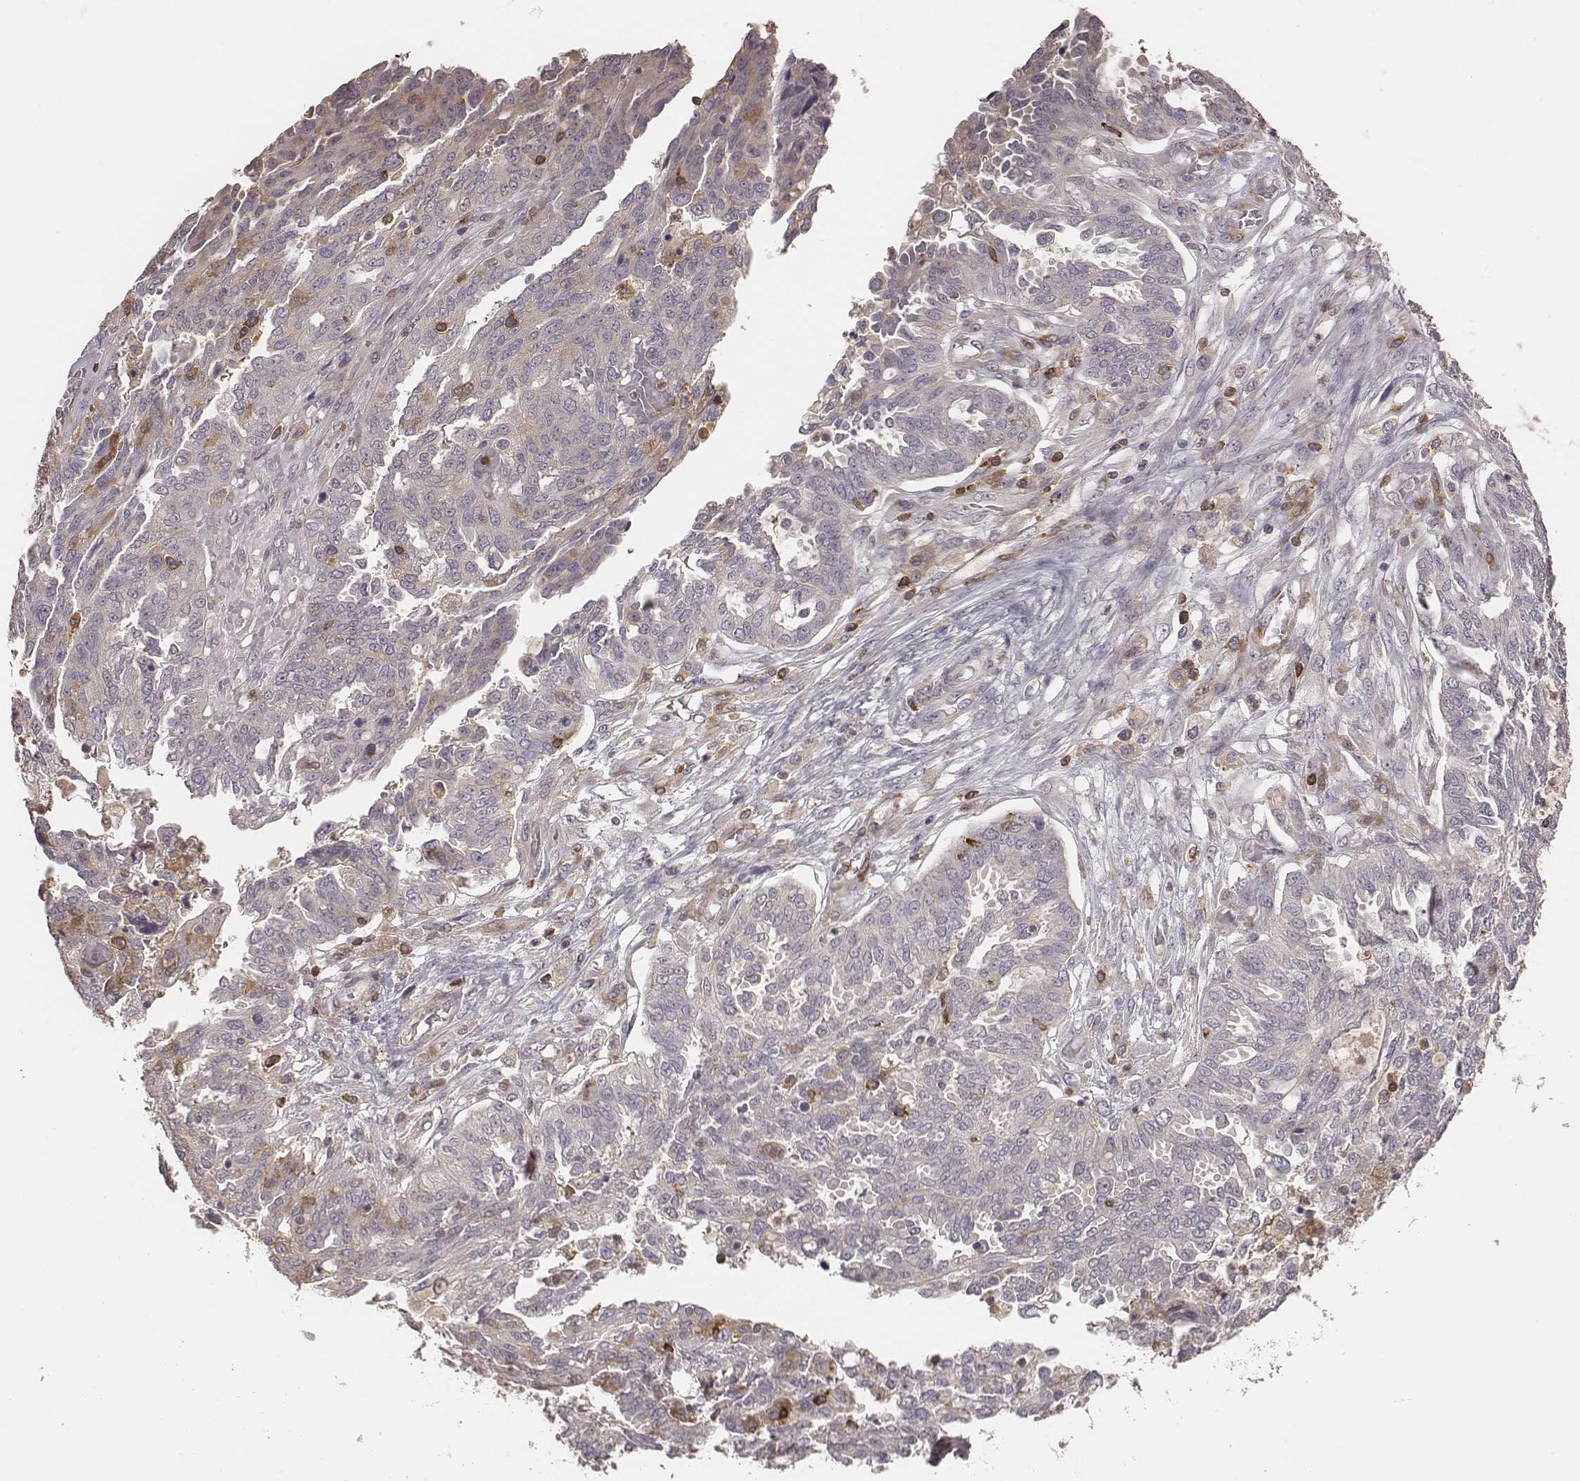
{"staining": {"intensity": "negative", "quantity": "none", "location": "none"}, "tissue": "ovarian cancer", "cell_type": "Tumor cells", "image_type": "cancer", "snomed": [{"axis": "morphology", "description": "Cystadenocarcinoma, serous, NOS"}, {"axis": "topography", "description": "Ovary"}], "caption": "IHC histopathology image of human serous cystadenocarcinoma (ovarian) stained for a protein (brown), which shows no expression in tumor cells.", "gene": "PILRA", "patient": {"sex": "female", "age": 67}}